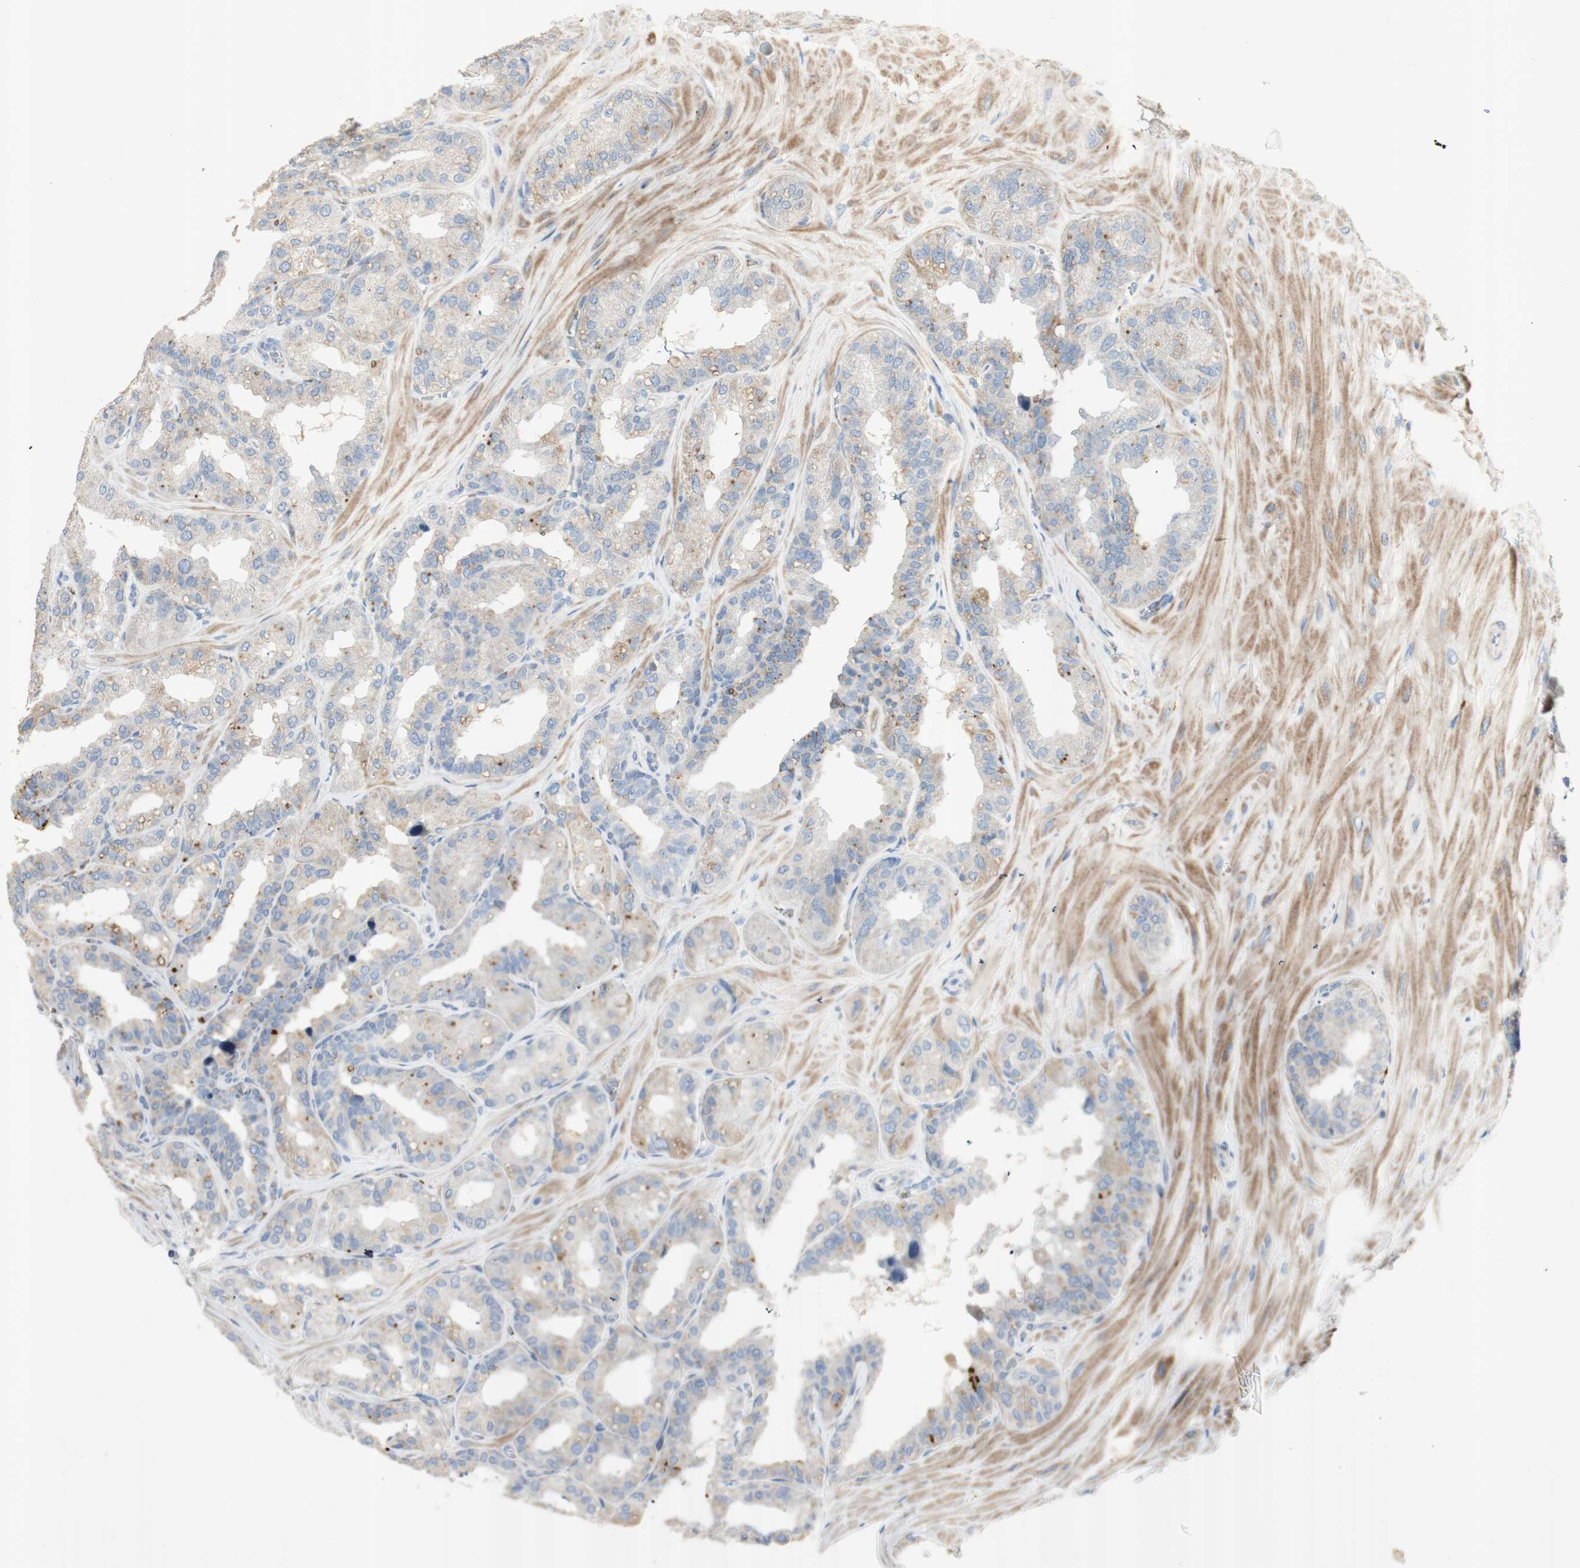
{"staining": {"intensity": "moderate", "quantity": "<25%", "location": "cytoplasmic/membranous"}, "tissue": "seminal vesicle", "cell_type": "Glandular cells", "image_type": "normal", "snomed": [{"axis": "morphology", "description": "Normal tissue, NOS"}, {"axis": "topography", "description": "Prostate"}, {"axis": "topography", "description": "Seminal veicle"}], "caption": "A low amount of moderate cytoplasmic/membranous positivity is identified in approximately <25% of glandular cells in normal seminal vesicle. Using DAB (brown) and hematoxylin (blue) stains, captured at high magnification using brightfield microscopy.", "gene": "GAN", "patient": {"sex": "male", "age": 51}}